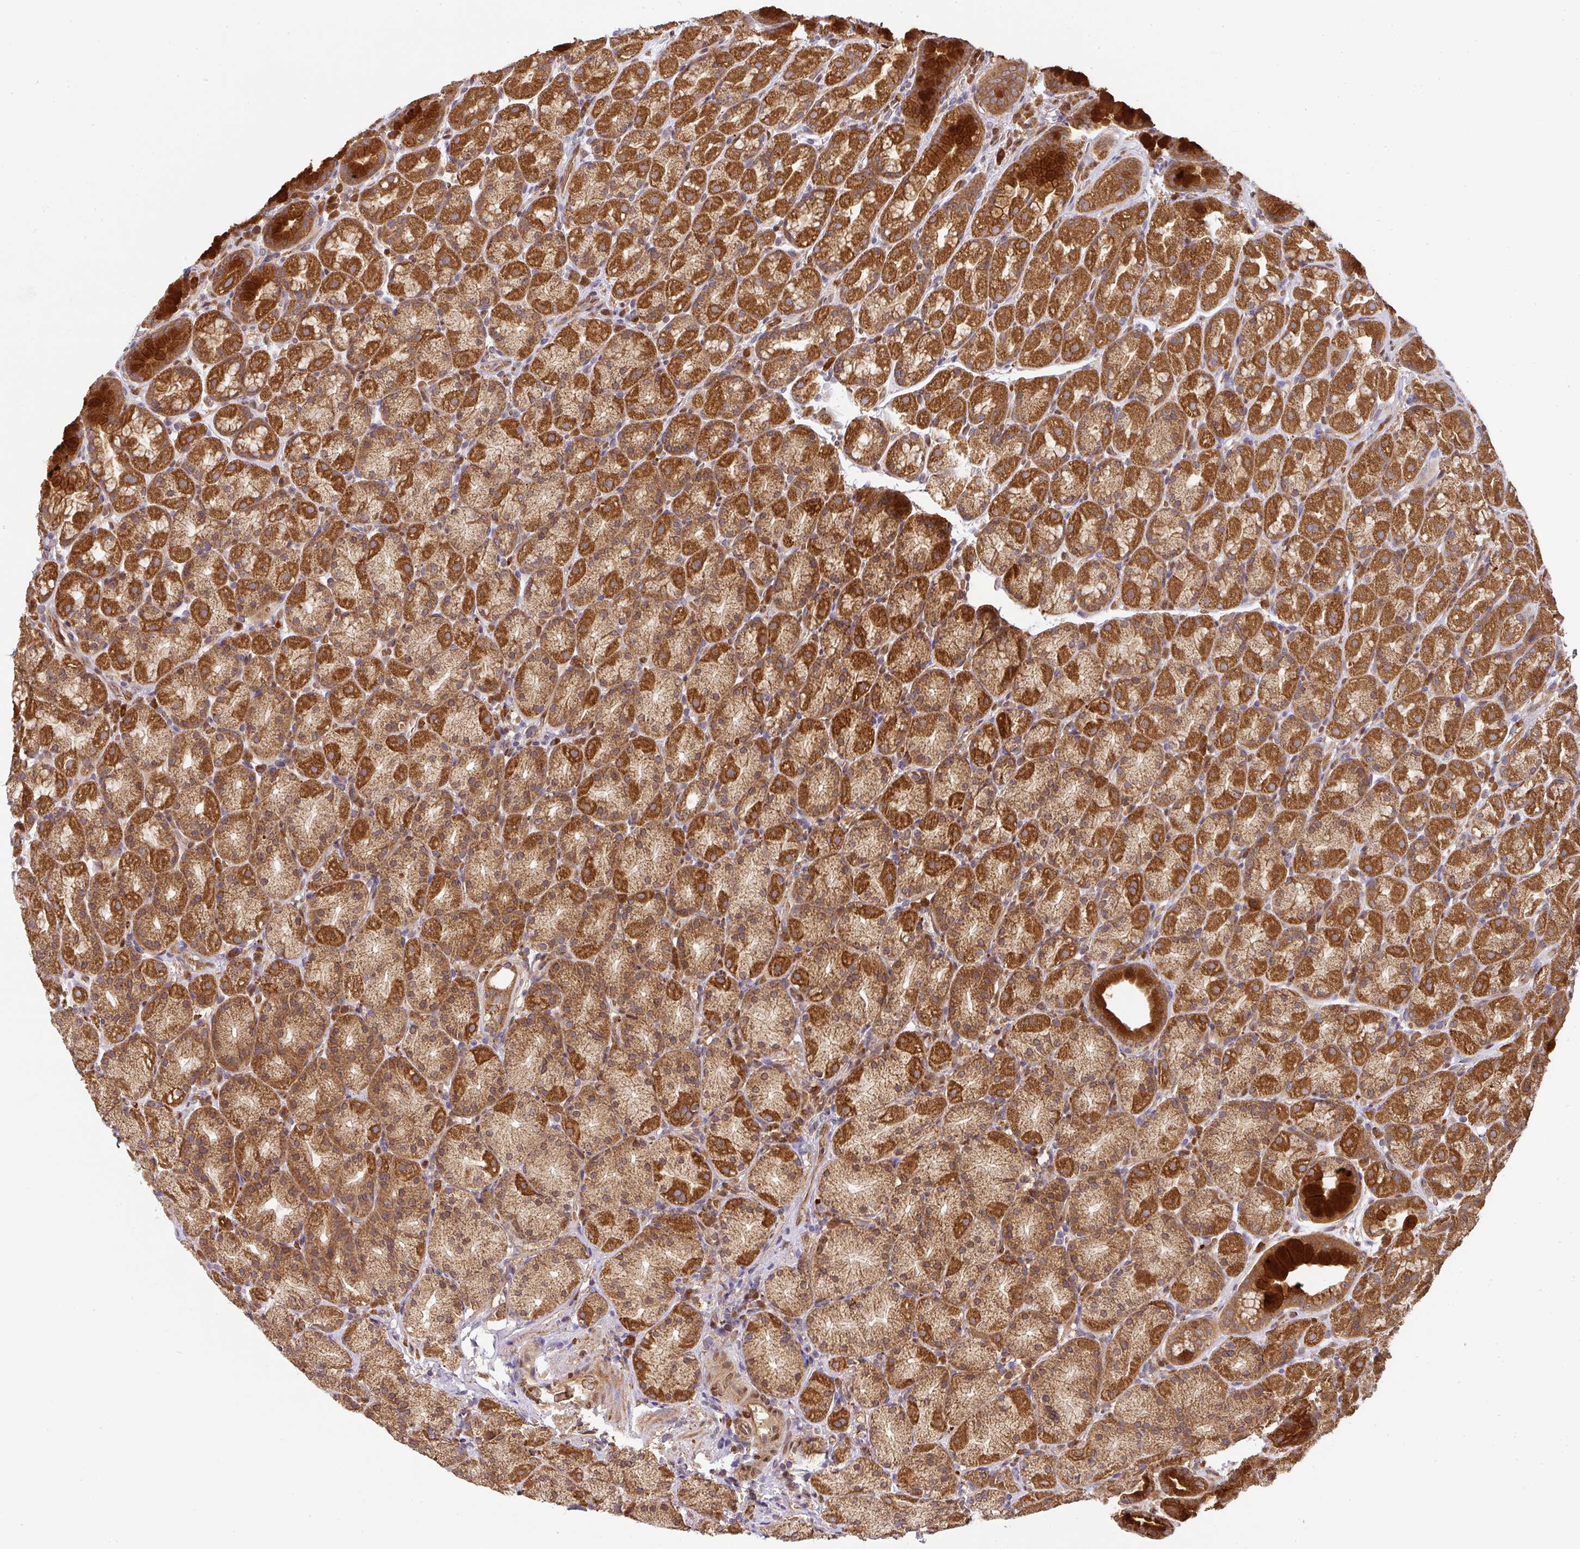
{"staining": {"intensity": "strong", "quantity": ">75%", "location": "cytoplasmic/membranous"}, "tissue": "stomach", "cell_type": "Glandular cells", "image_type": "normal", "snomed": [{"axis": "morphology", "description": "Normal tissue, NOS"}, {"axis": "topography", "description": "Stomach, upper"}, {"axis": "topography", "description": "Stomach"}], "caption": "Protein expression analysis of normal human stomach reveals strong cytoplasmic/membranous staining in about >75% of glandular cells. Using DAB (3,3'-diaminobenzidine) (brown) and hematoxylin (blue) stains, captured at high magnification using brightfield microscopy.", "gene": "MALSU1", "patient": {"sex": "male", "age": 68}}